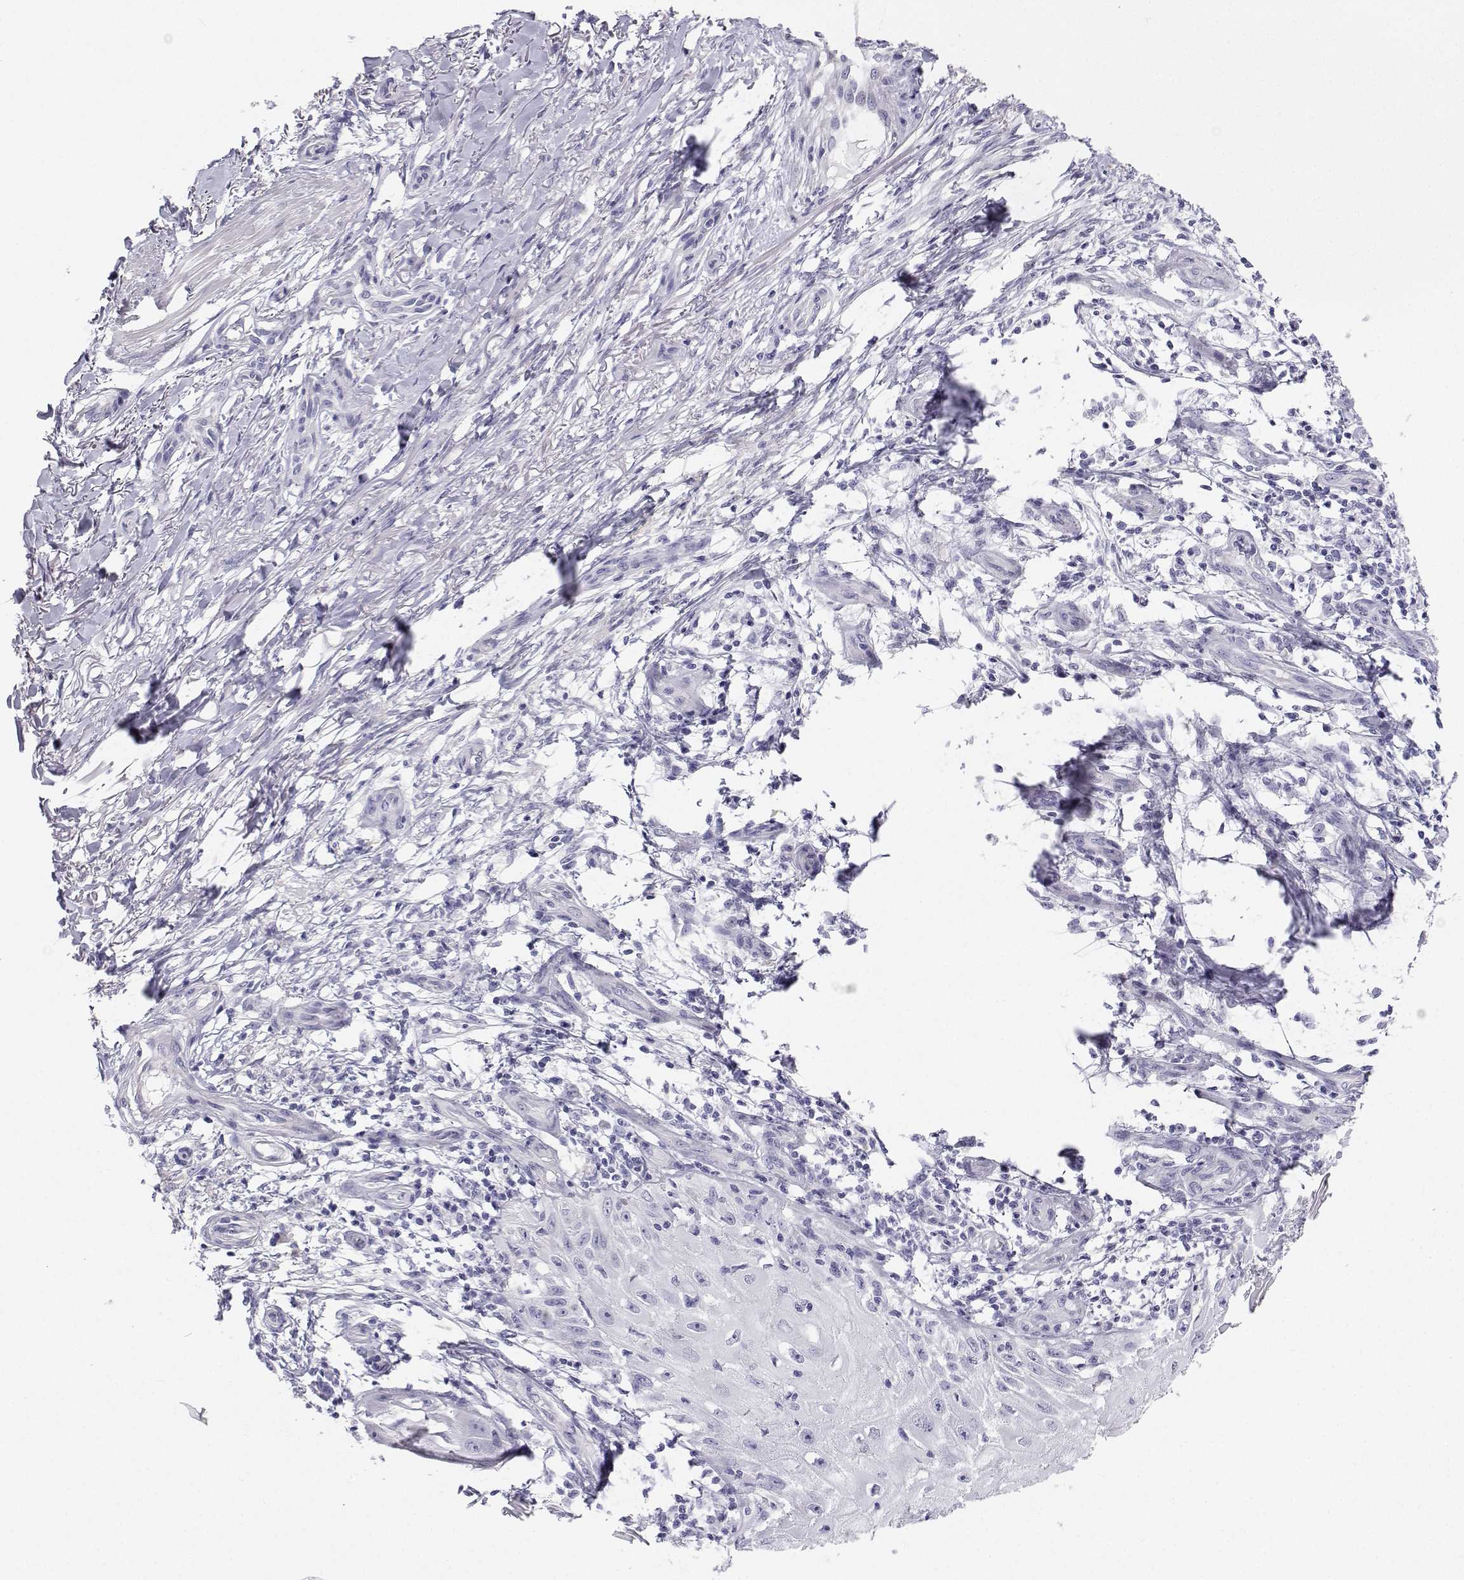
{"staining": {"intensity": "negative", "quantity": "none", "location": "none"}, "tissue": "skin cancer", "cell_type": "Tumor cells", "image_type": "cancer", "snomed": [{"axis": "morphology", "description": "Squamous cell carcinoma, NOS"}, {"axis": "topography", "description": "Skin"}], "caption": "IHC micrograph of skin squamous cell carcinoma stained for a protein (brown), which displays no positivity in tumor cells.", "gene": "BHMT", "patient": {"sex": "female", "age": 77}}